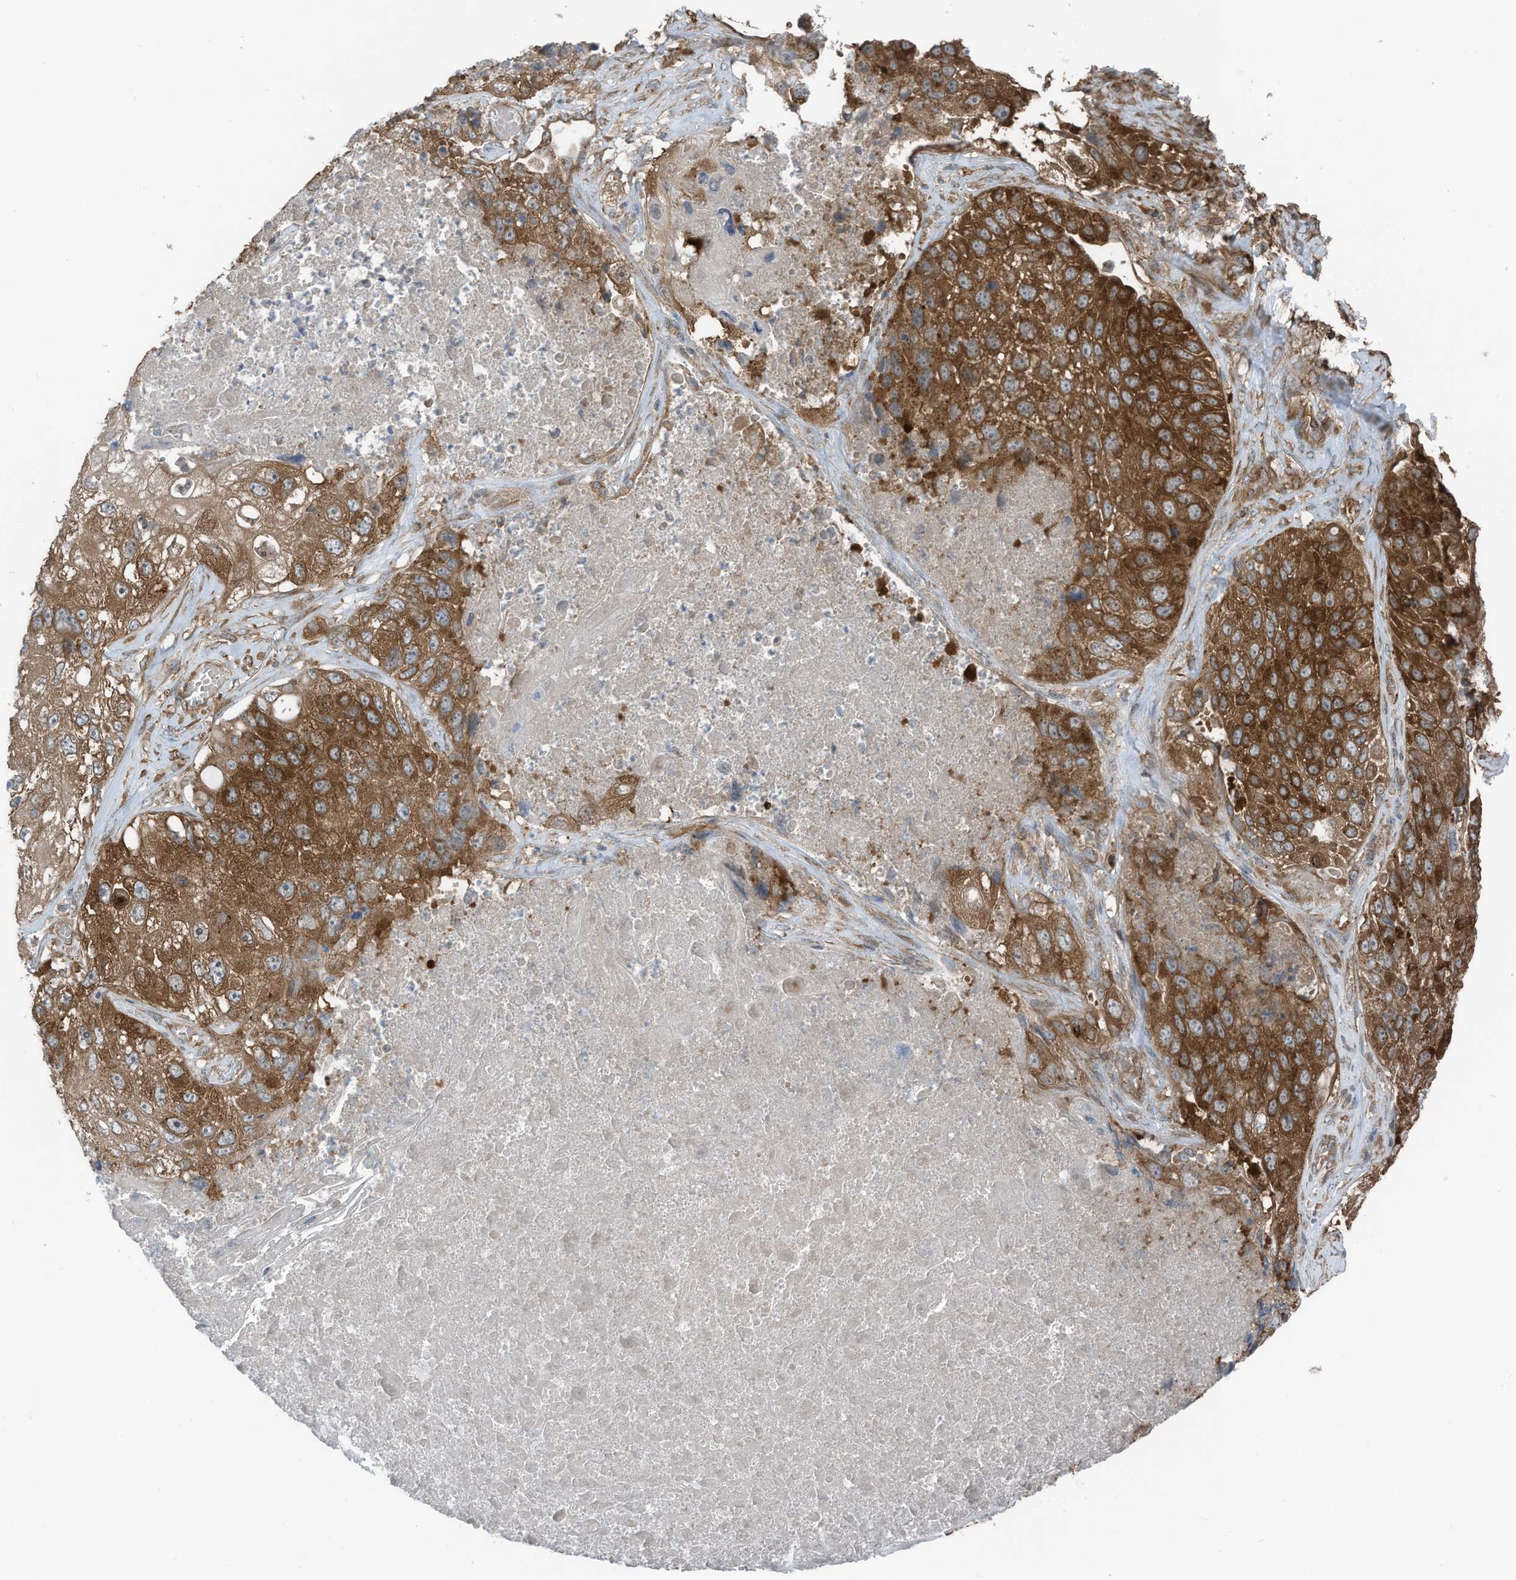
{"staining": {"intensity": "strong", "quantity": ">75%", "location": "cytoplasmic/membranous"}, "tissue": "lung cancer", "cell_type": "Tumor cells", "image_type": "cancer", "snomed": [{"axis": "morphology", "description": "Squamous cell carcinoma, NOS"}, {"axis": "topography", "description": "Lung"}], "caption": "An immunohistochemistry (IHC) image of neoplastic tissue is shown. Protein staining in brown highlights strong cytoplasmic/membranous positivity in squamous cell carcinoma (lung) within tumor cells.", "gene": "TXNDC9", "patient": {"sex": "male", "age": 61}}